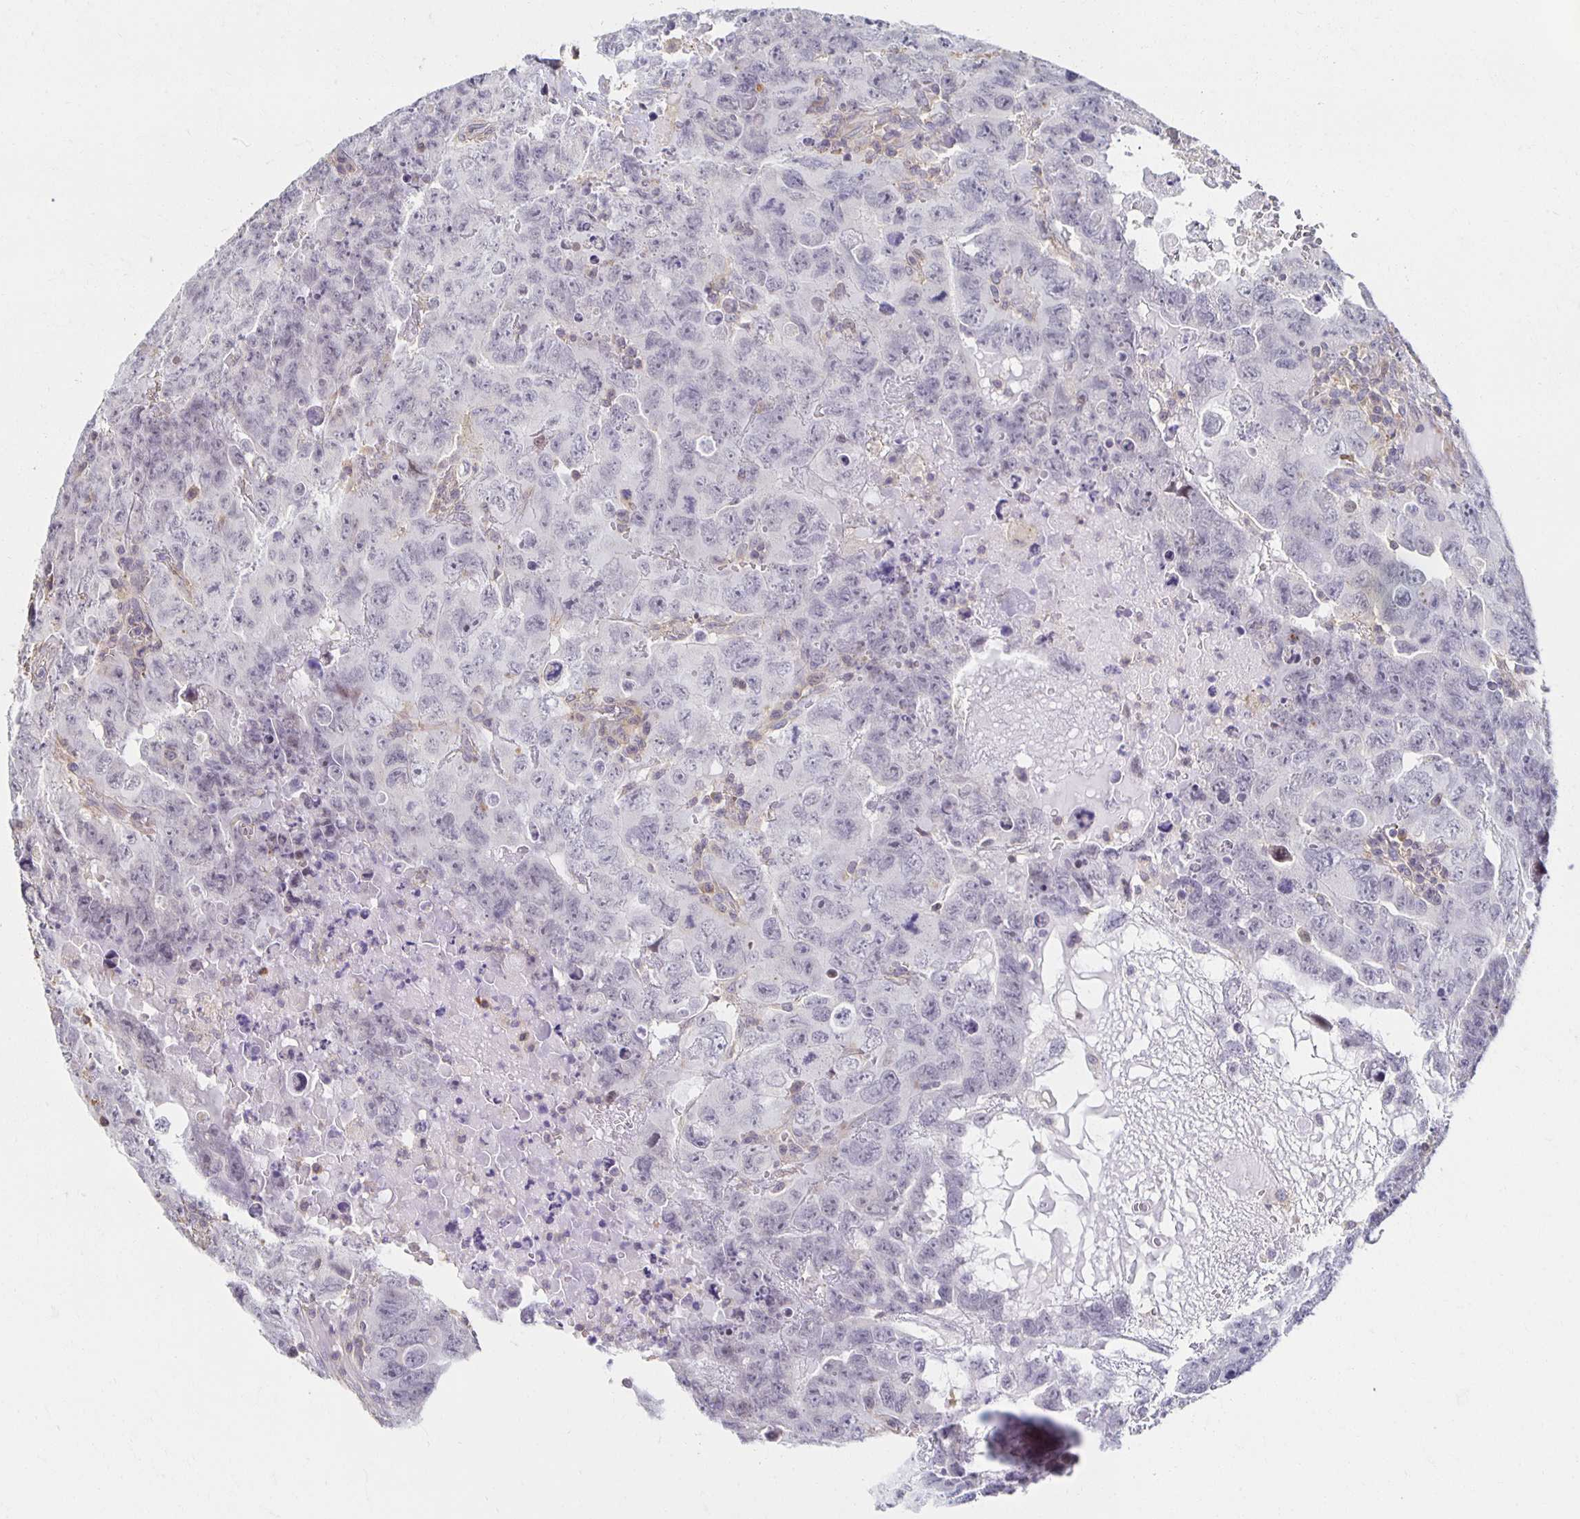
{"staining": {"intensity": "negative", "quantity": "none", "location": "none"}, "tissue": "testis cancer", "cell_type": "Tumor cells", "image_type": "cancer", "snomed": [{"axis": "morphology", "description": "Carcinoma, Embryonal, NOS"}, {"axis": "topography", "description": "Testis"}], "caption": "High power microscopy histopathology image of an IHC photomicrograph of embryonal carcinoma (testis), revealing no significant expression in tumor cells.", "gene": "ZNF692", "patient": {"sex": "male", "age": 24}}